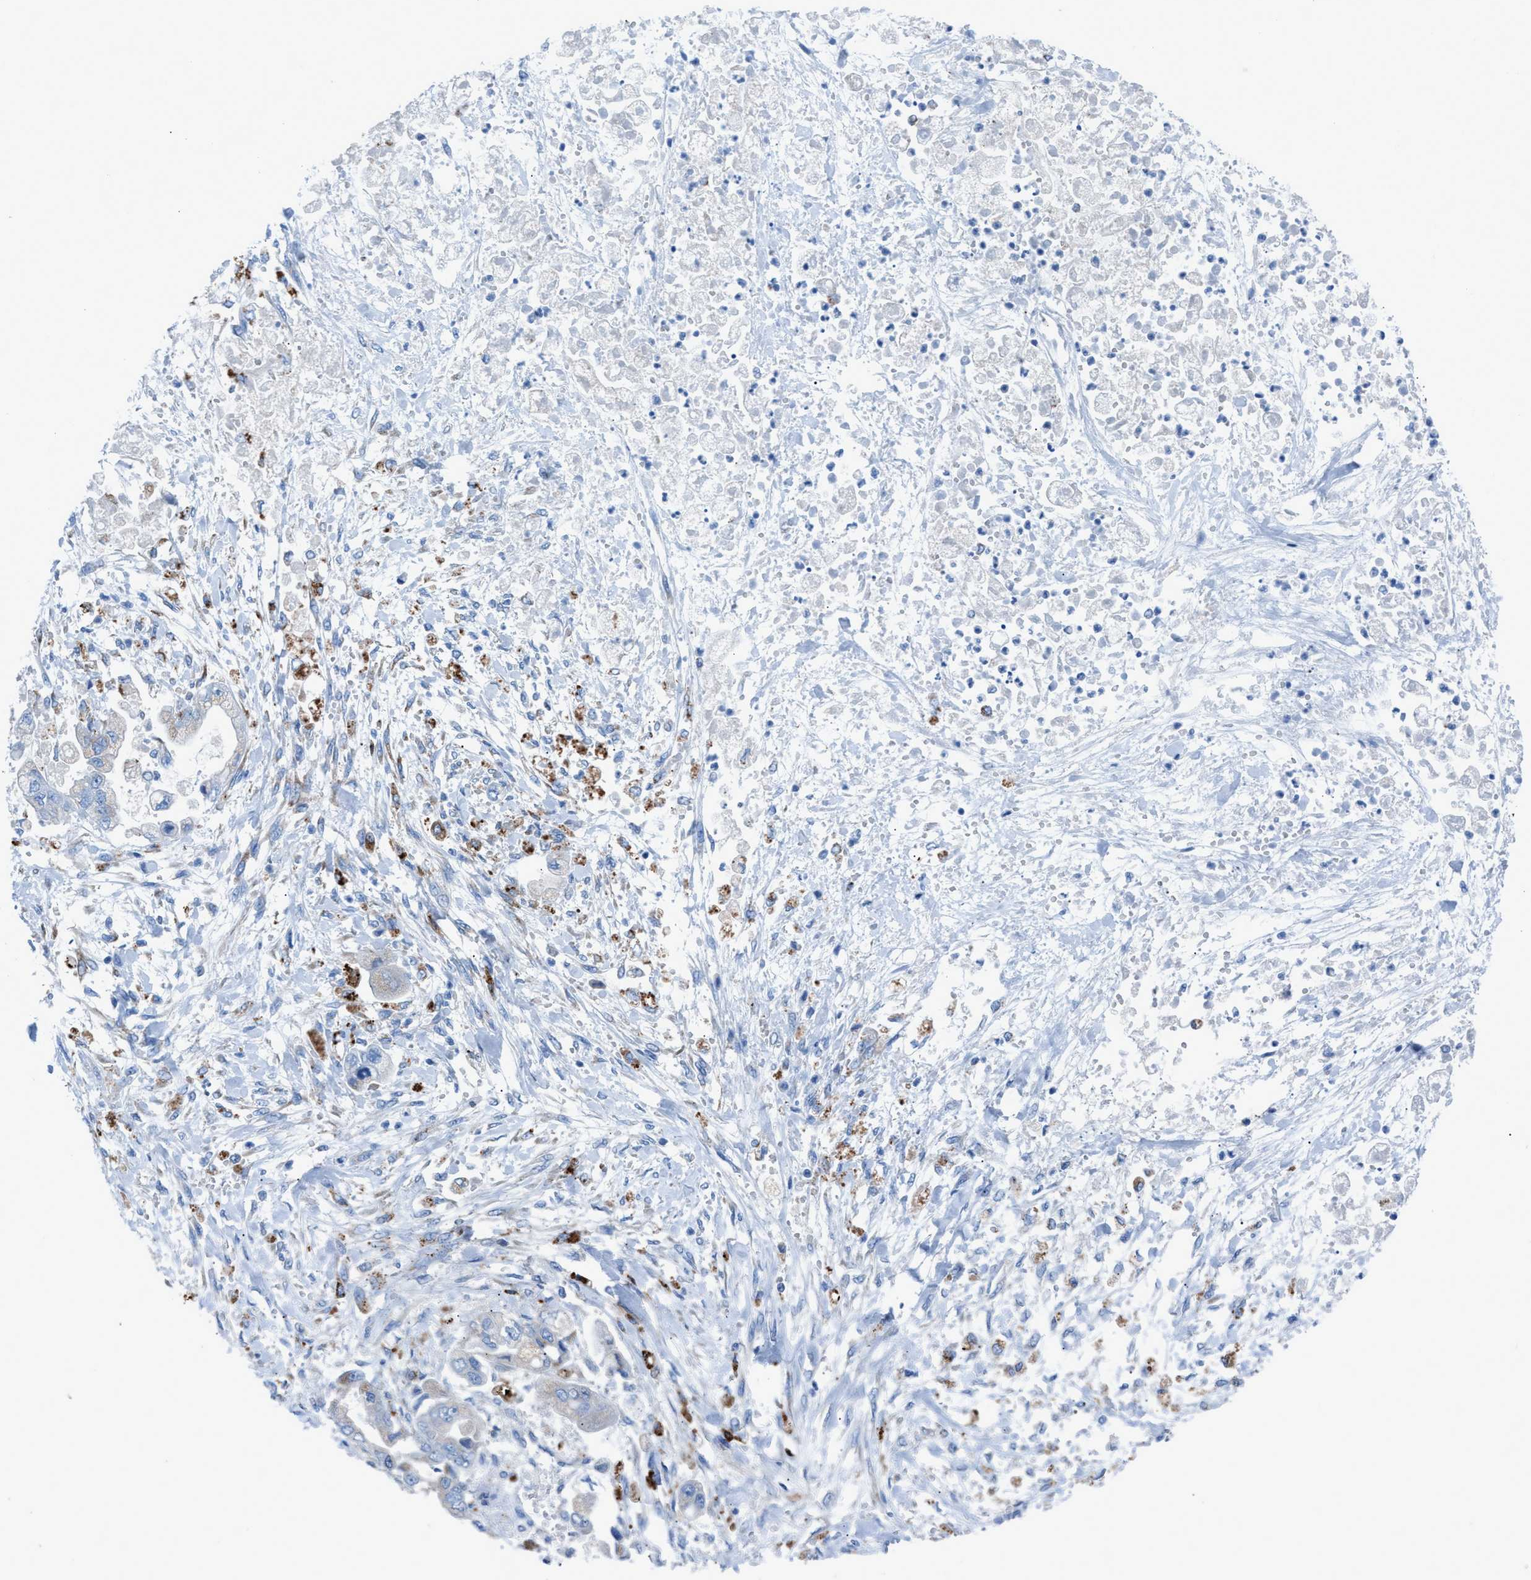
{"staining": {"intensity": "negative", "quantity": "none", "location": "none"}, "tissue": "stomach cancer", "cell_type": "Tumor cells", "image_type": "cancer", "snomed": [{"axis": "morphology", "description": "Normal tissue, NOS"}, {"axis": "morphology", "description": "Adenocarcinoma, NOS"}, {"axis": "topography", "description": "Stomach"}], "caption": "High power microscopy histopathology image of an IHC photomicrograph of adenocarcinoma (stomach), revealing no significant positivity in tumor cells.", "gene": "CD1B", "patient": {"sex": "male", "age": 62}}